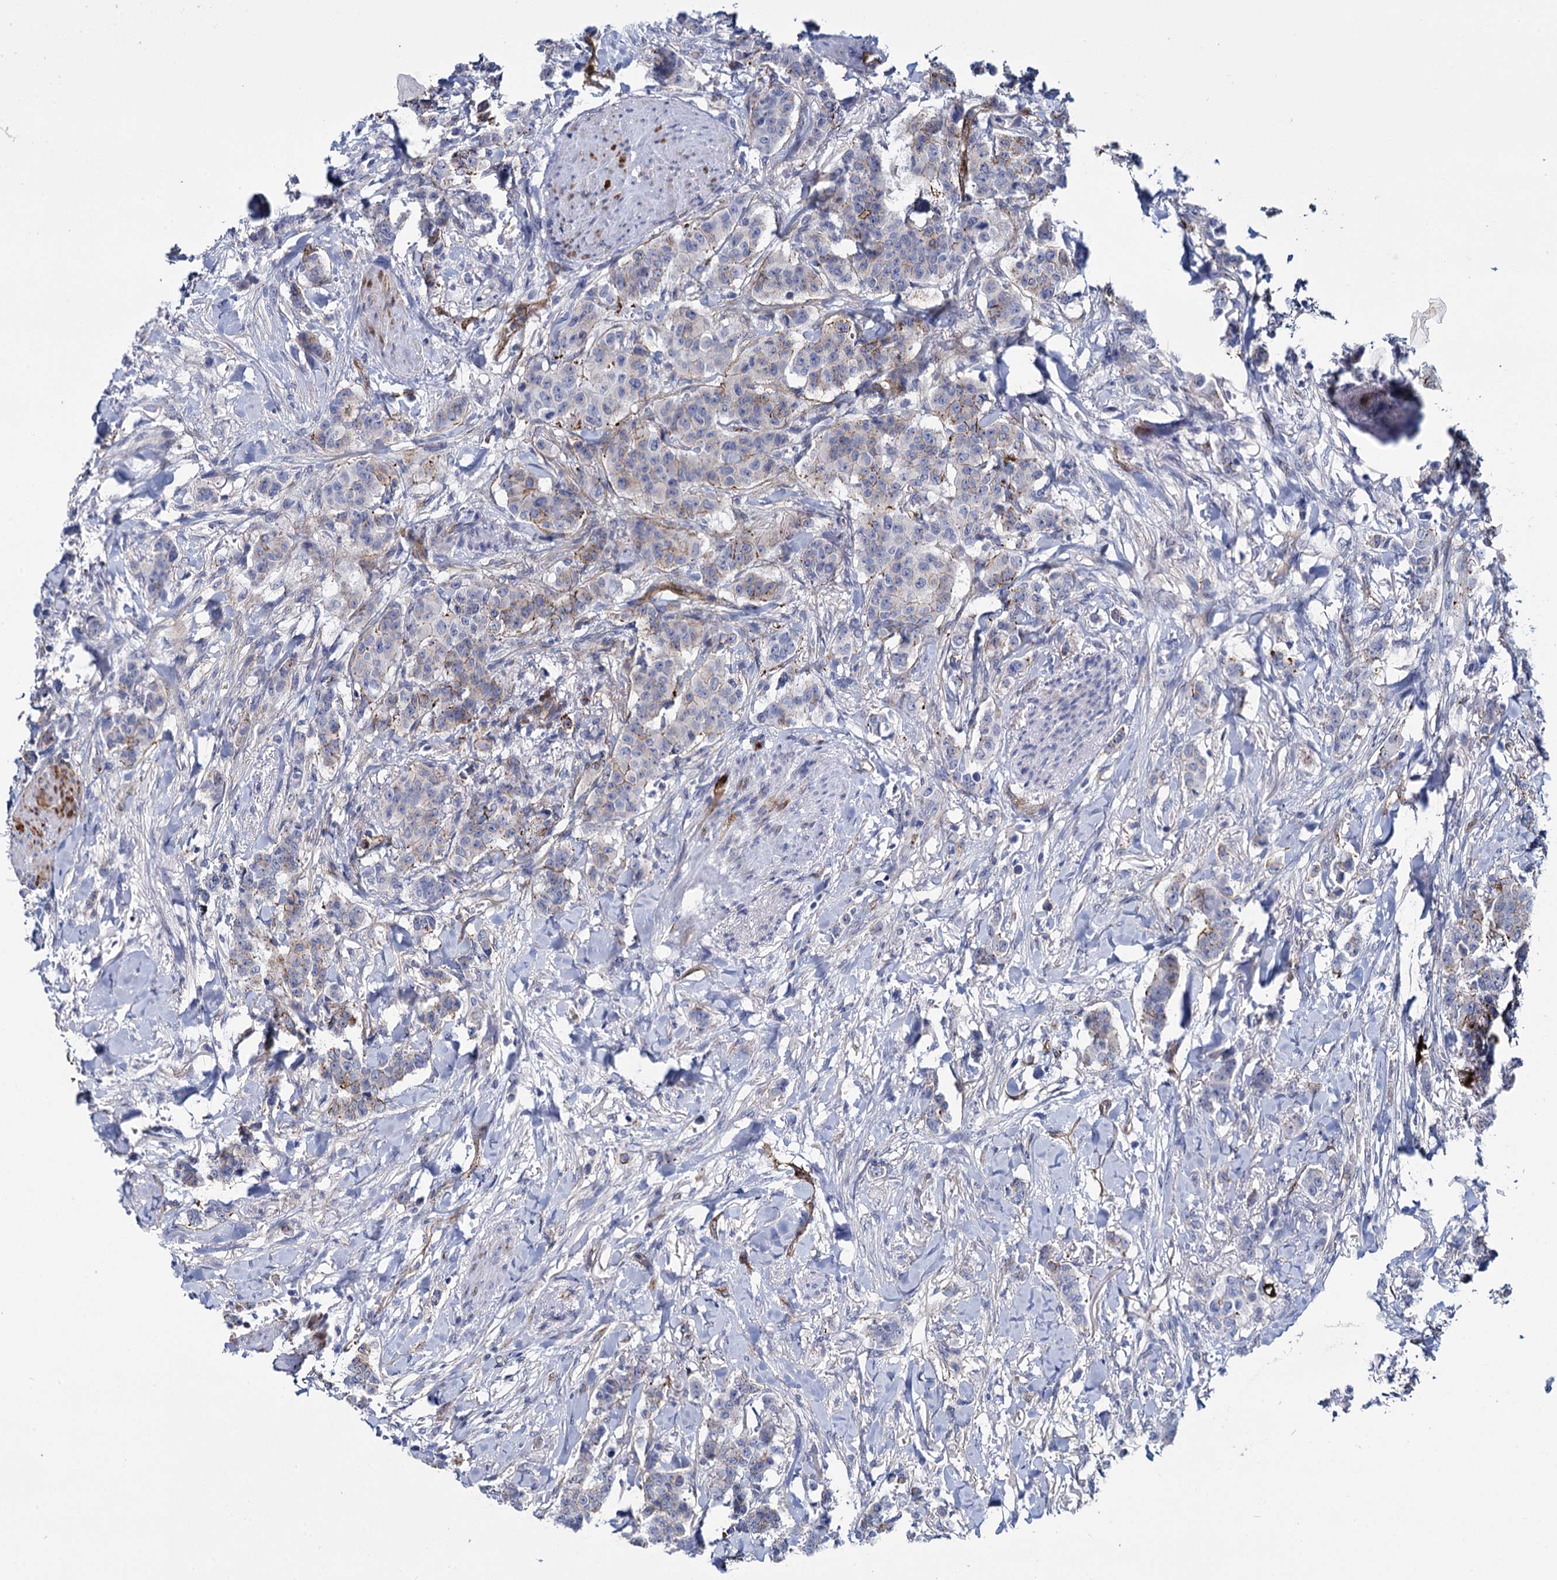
{"staining": {"intensity": "moderate", "quantity": "<25%", "location": "cytoplasmic/membranous"}, "tissue": "breast cancer", "cell_type": "Tumor cells", "image_type": "cancer", "snomed": [{"axis": "morphology", "description": "Duct carcinoma"}, {"axis": "topography", "description": "Breast"}], "caption": "Brown immunohistochemical staining in human intraductal carcinoma (breast) demonstrates moderate cytoplasmic/membranous staining in about <25% of tumor cells. The staining was performed using DAB, with brown indicating positive protein expression. Nuclei are stained blue with hematoxylin.", "gene": "SNCG", "patient": {"sex": "female", "age": 40}}